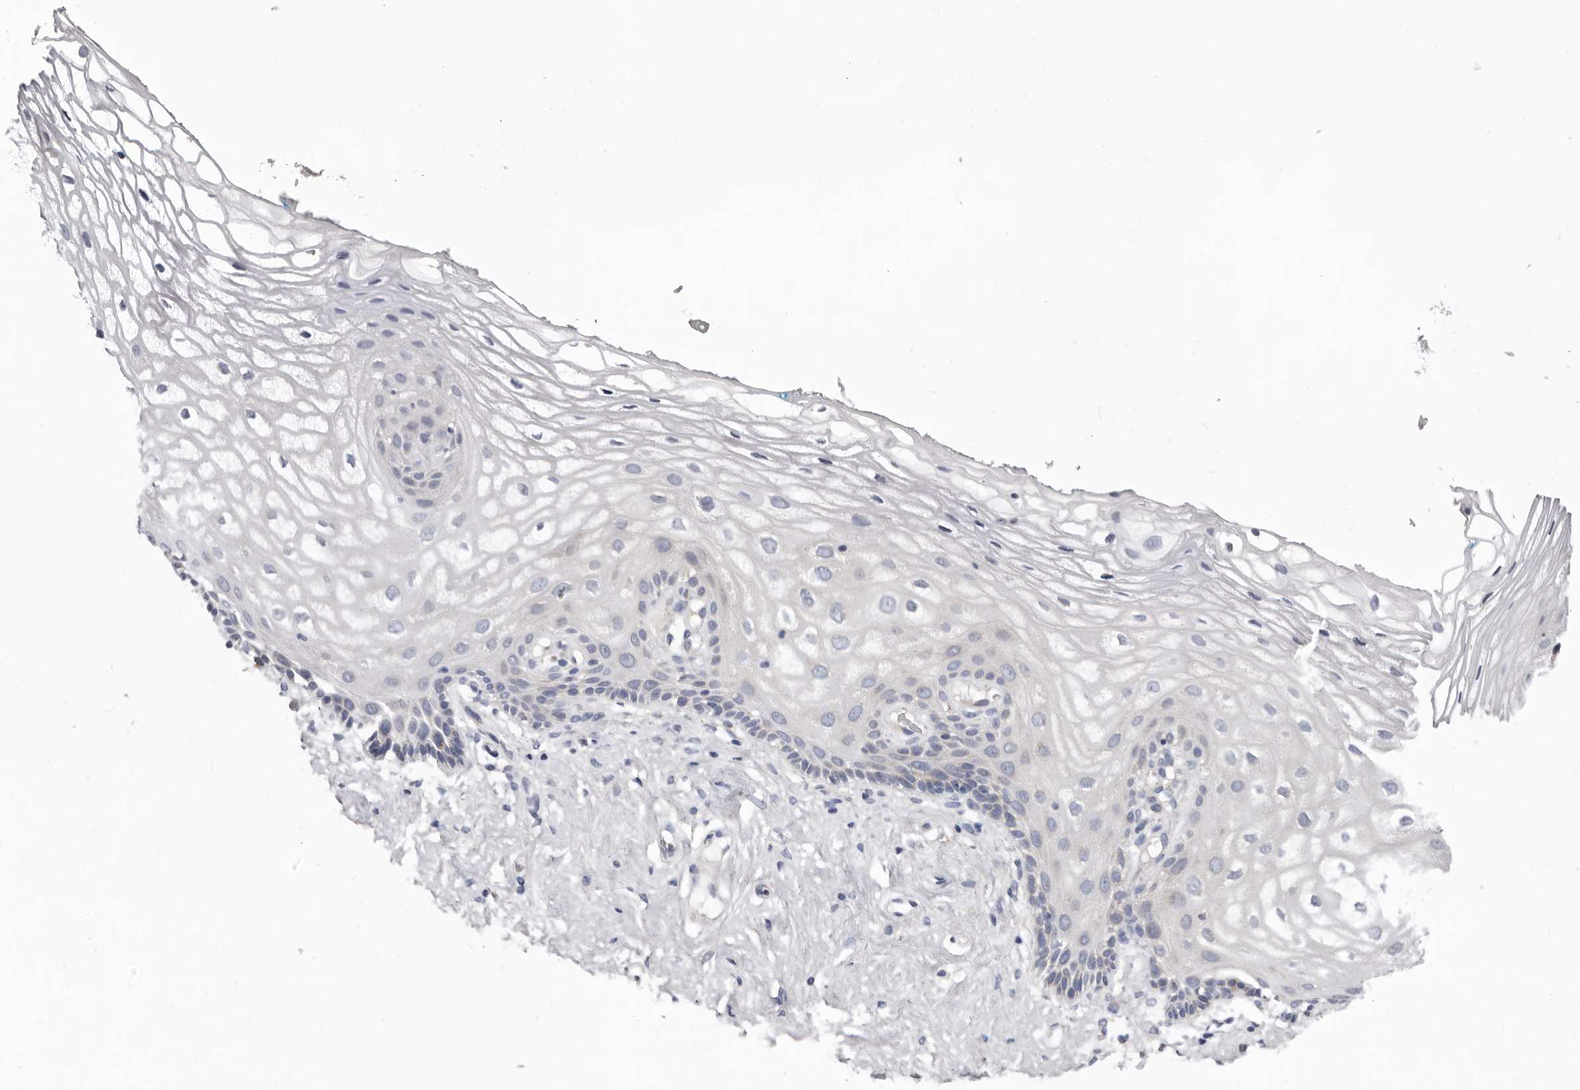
{"staining": {"intensity": "weak", "quantity": "<25%", "location": "cytoplasmic/membranous"}, "tissue": "vagina", "cell_type": "Squamous epithelial cells", "image_type": "normal", "snomed": [{"axis": "morphology", "description": "Normal tissue, NOS"}, {"axis": "morphology", "description": "Adenocarcinoma, NOS"}, {"axis": "topography", "description": "Rectum"}, {"axis": "topography", "description": "Vagina"}], "caption": "Squamous epithelial cells are negative for brown protein staining in normal vagina.", "gene": "RSPO2", "patient": {"sex": "female", "age": 71}}